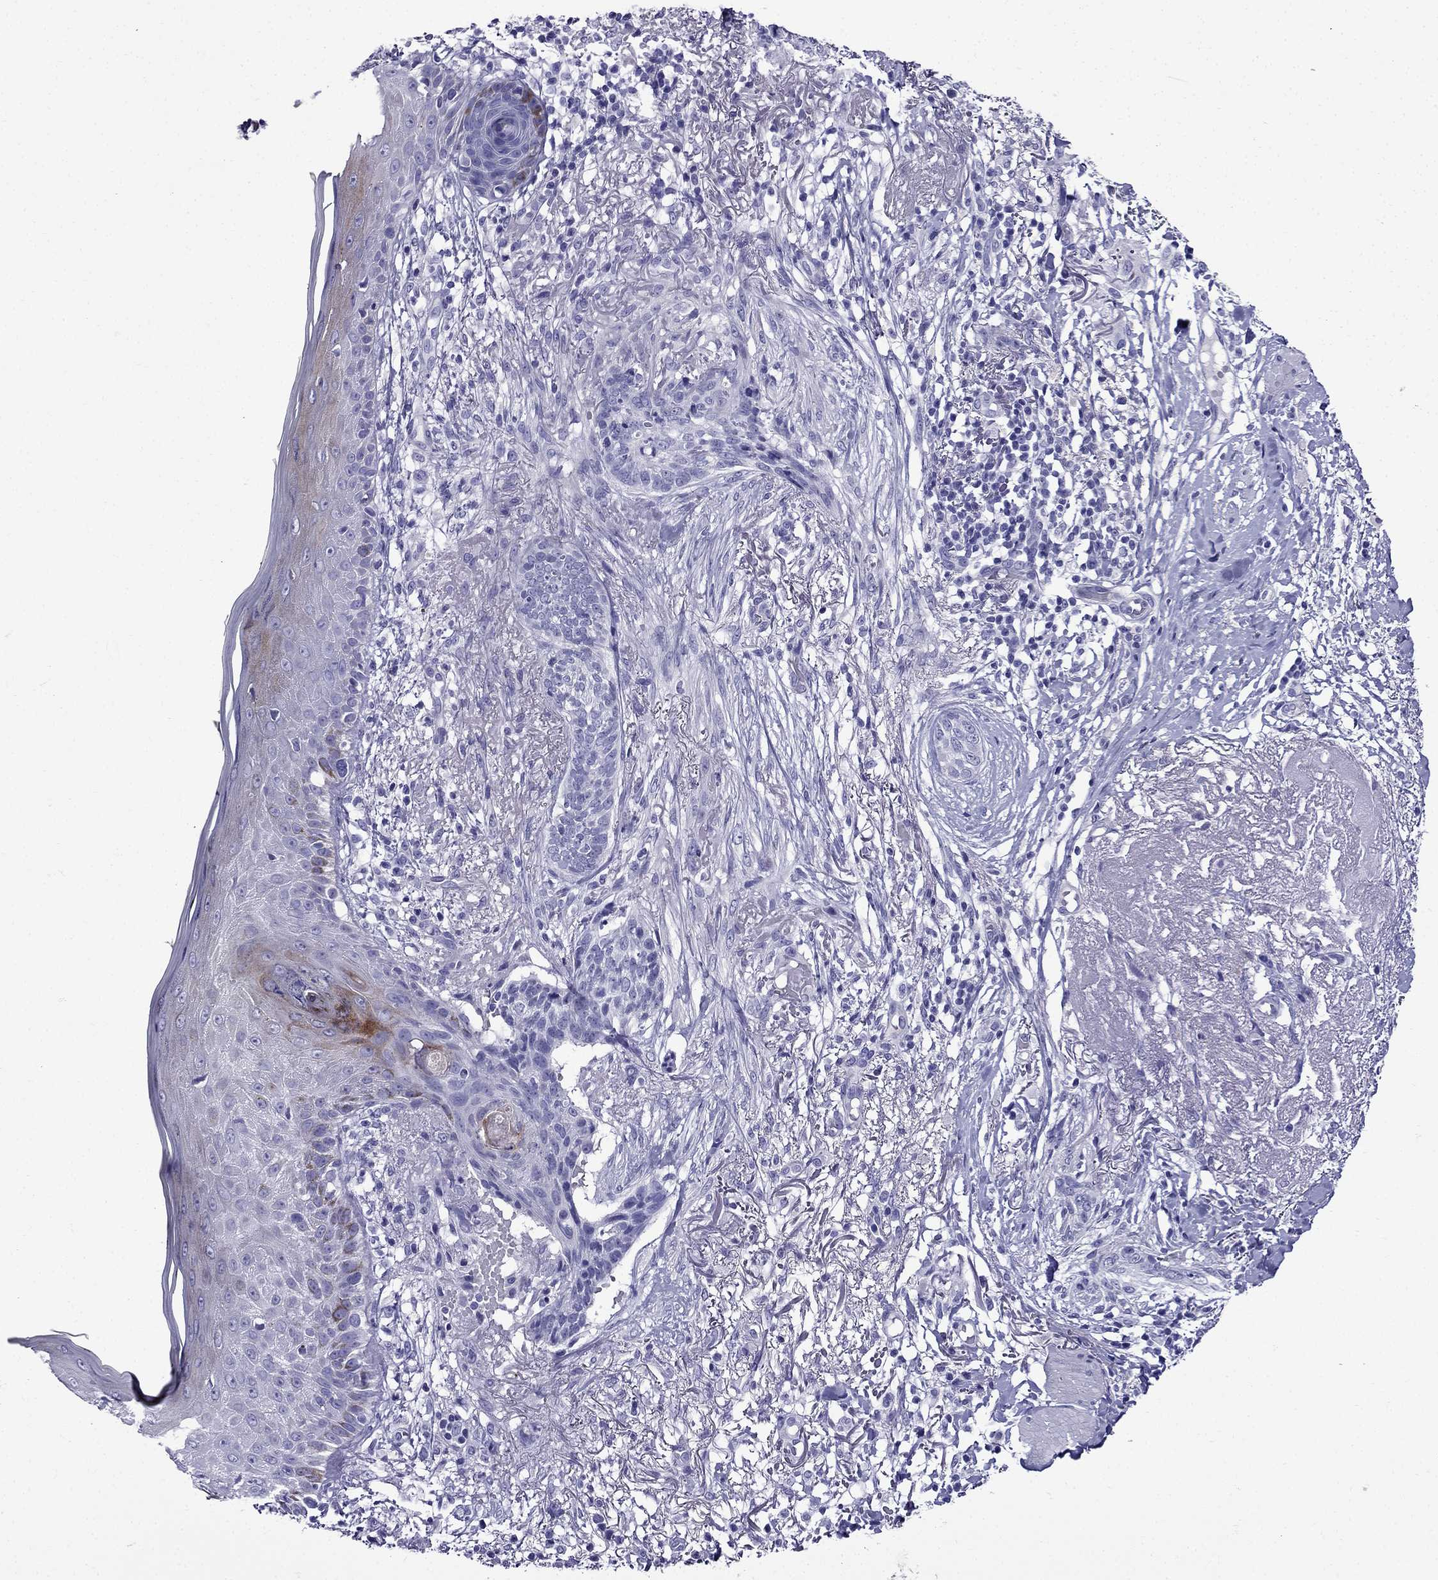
{"staining": {"intensity": "negative", "quantity": "none", "location": "none"}, "tissue": "skin cancer", "cell_type": "Tumor cells", "image_type": "cancer", "snomed": [{"axis": "morphology", "description": "Normal tissue, NOS"}, {"axis": "morphology", "description": "Basal cell carcinoma"}, {"axis": "topography", "description": "Skin"}], "caption": "This is a photomicrograph of IHC staining of skin cancer (basal cell carcinoma), which shows no expression in tumor cells.", "gene": "ERC2", "patient": {"sex": "male", "age": 84}}